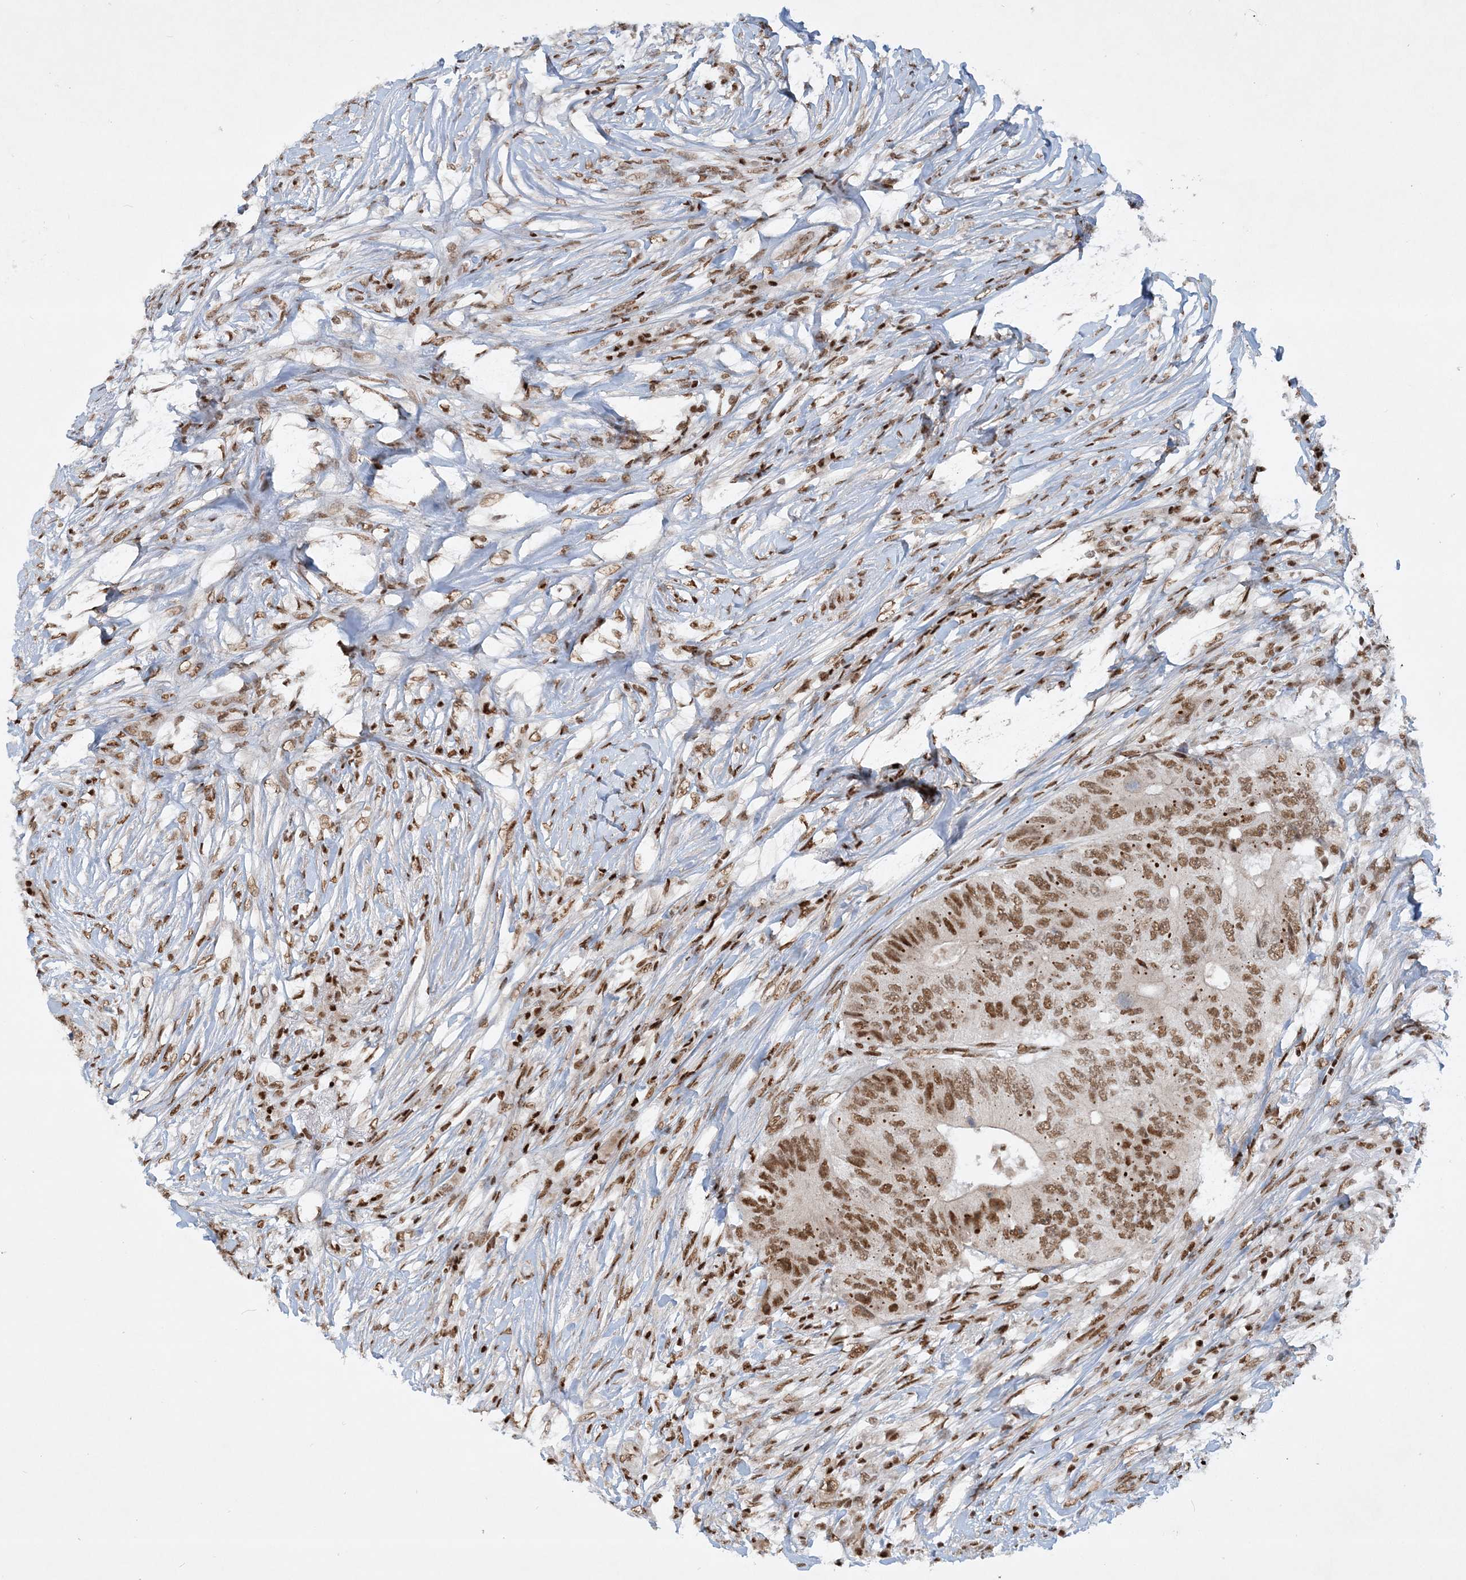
{"staining": {"intensity": "moderate", "quantity": ">75%", "location": "nuclear"}, "tissue": "colorectal cancer", "cell_type": "Tumor cells", "image_type": "cancer", "snomed": [{"axis": "morphology", "description": "Adenocarcinoma, NOS"}, {"axis": "topography", "description": "Colon"}], "caption": "Immunohistochemical staining of adenocarcinoma (colorectal) reveals medium levels of moderate nuclear expression in about >75% of tumor cells.", "gene": "DELE1", "patient": {"sex": "male", "age": 71}}